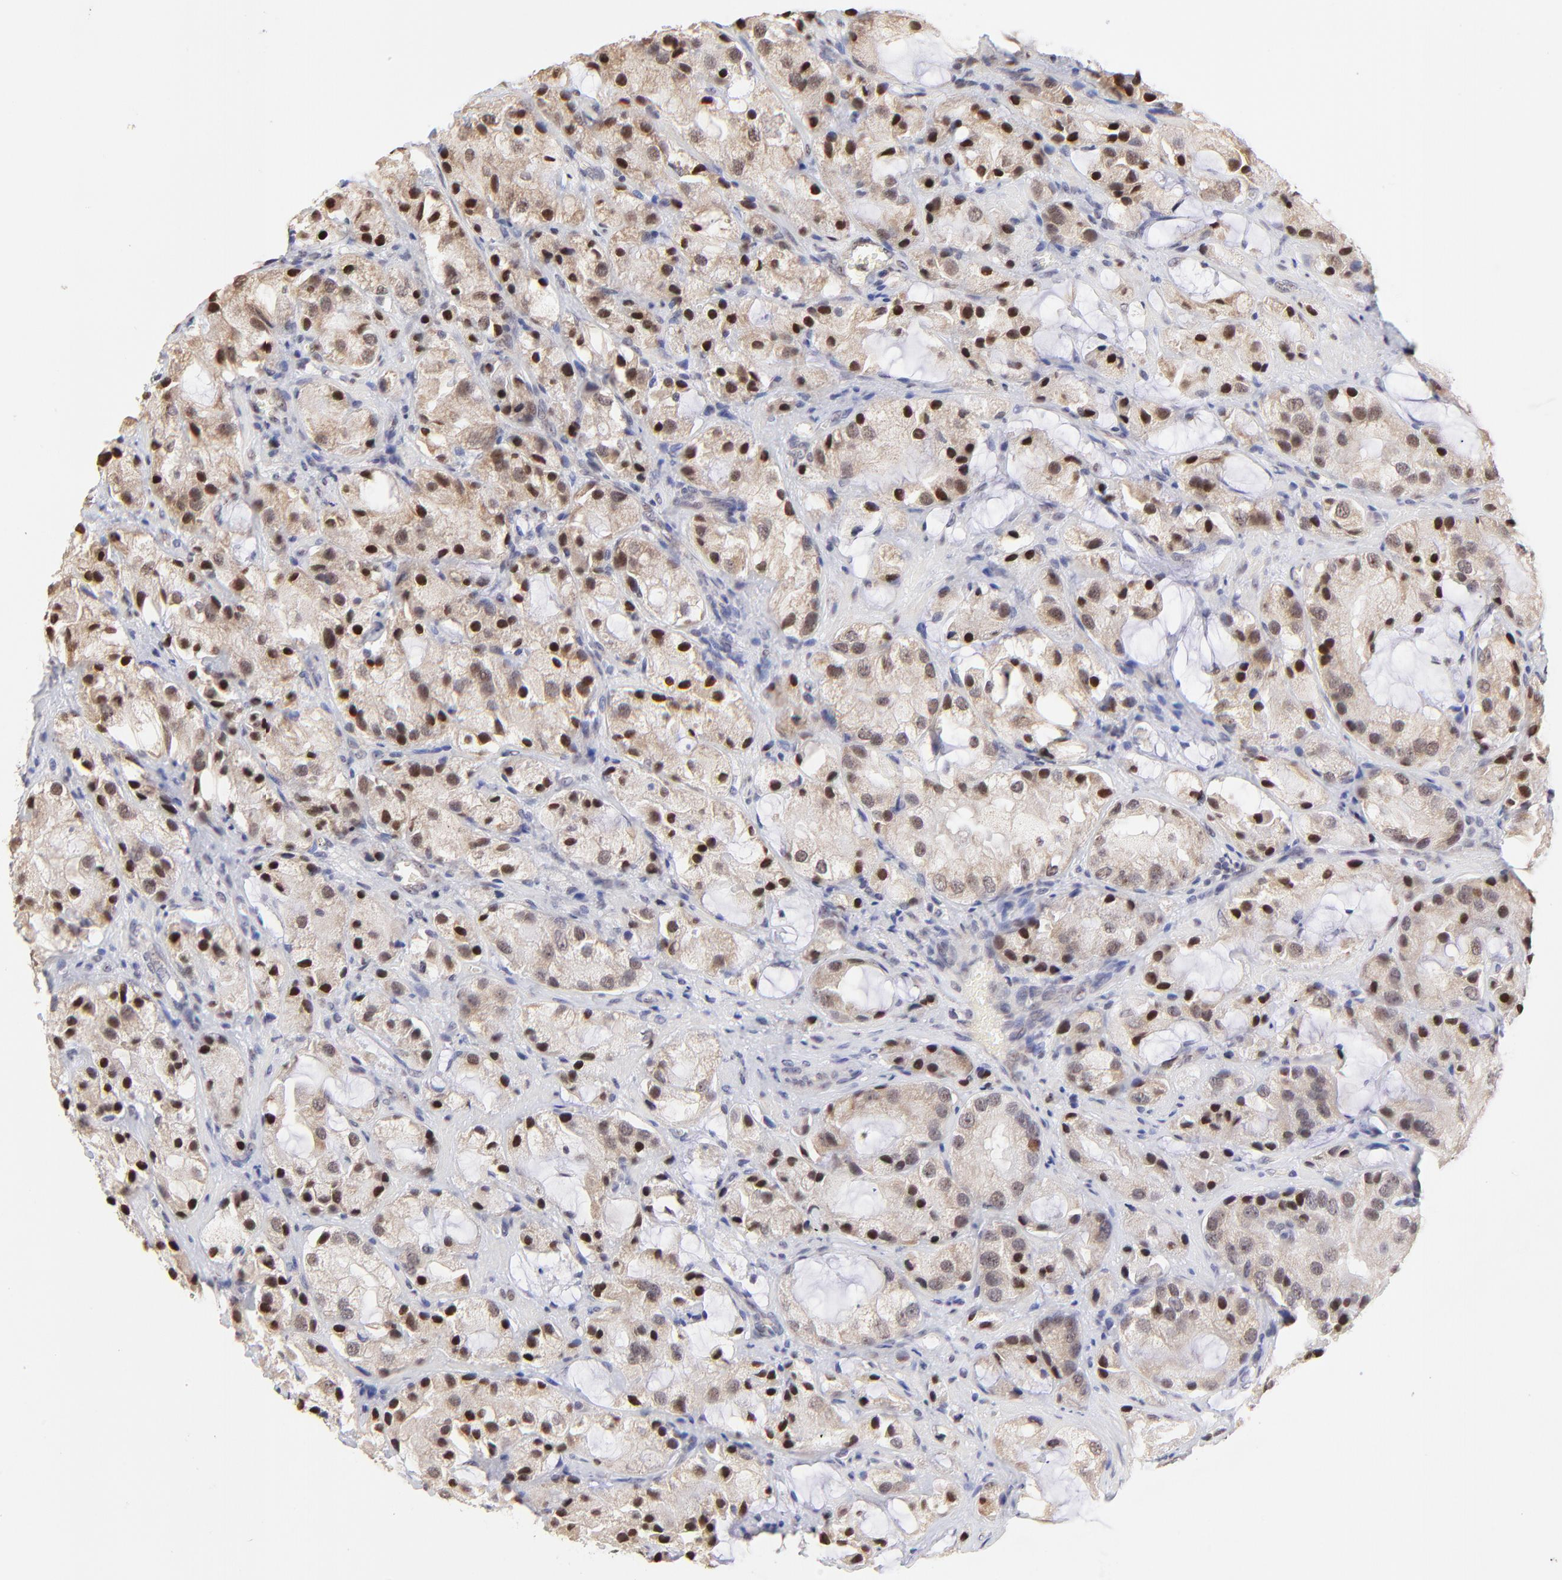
{"staining": {"intensity": "strong", "quantity": ">75%", "location": "cytoplasmic/membranous,nuclear"}, "tissue": "prostate cancer", "cell_type": "Tumor cells", "image_type": "cancer", "snomed": [{"axis": "morphology", "description": "Adenocarcinoma, High grade"}, {"axis": "topography", "description": "Prostate"}], "caption": "Prostate cancer stained for a protein exhibits strong cytoplasmic/membranous and nuclear positivity in tumor cells. (DAB IHC, brown staining for protein, blue staining for nuclei).", "gene": "ZNF670", "patient": {"sex": "male", "age": 70}}